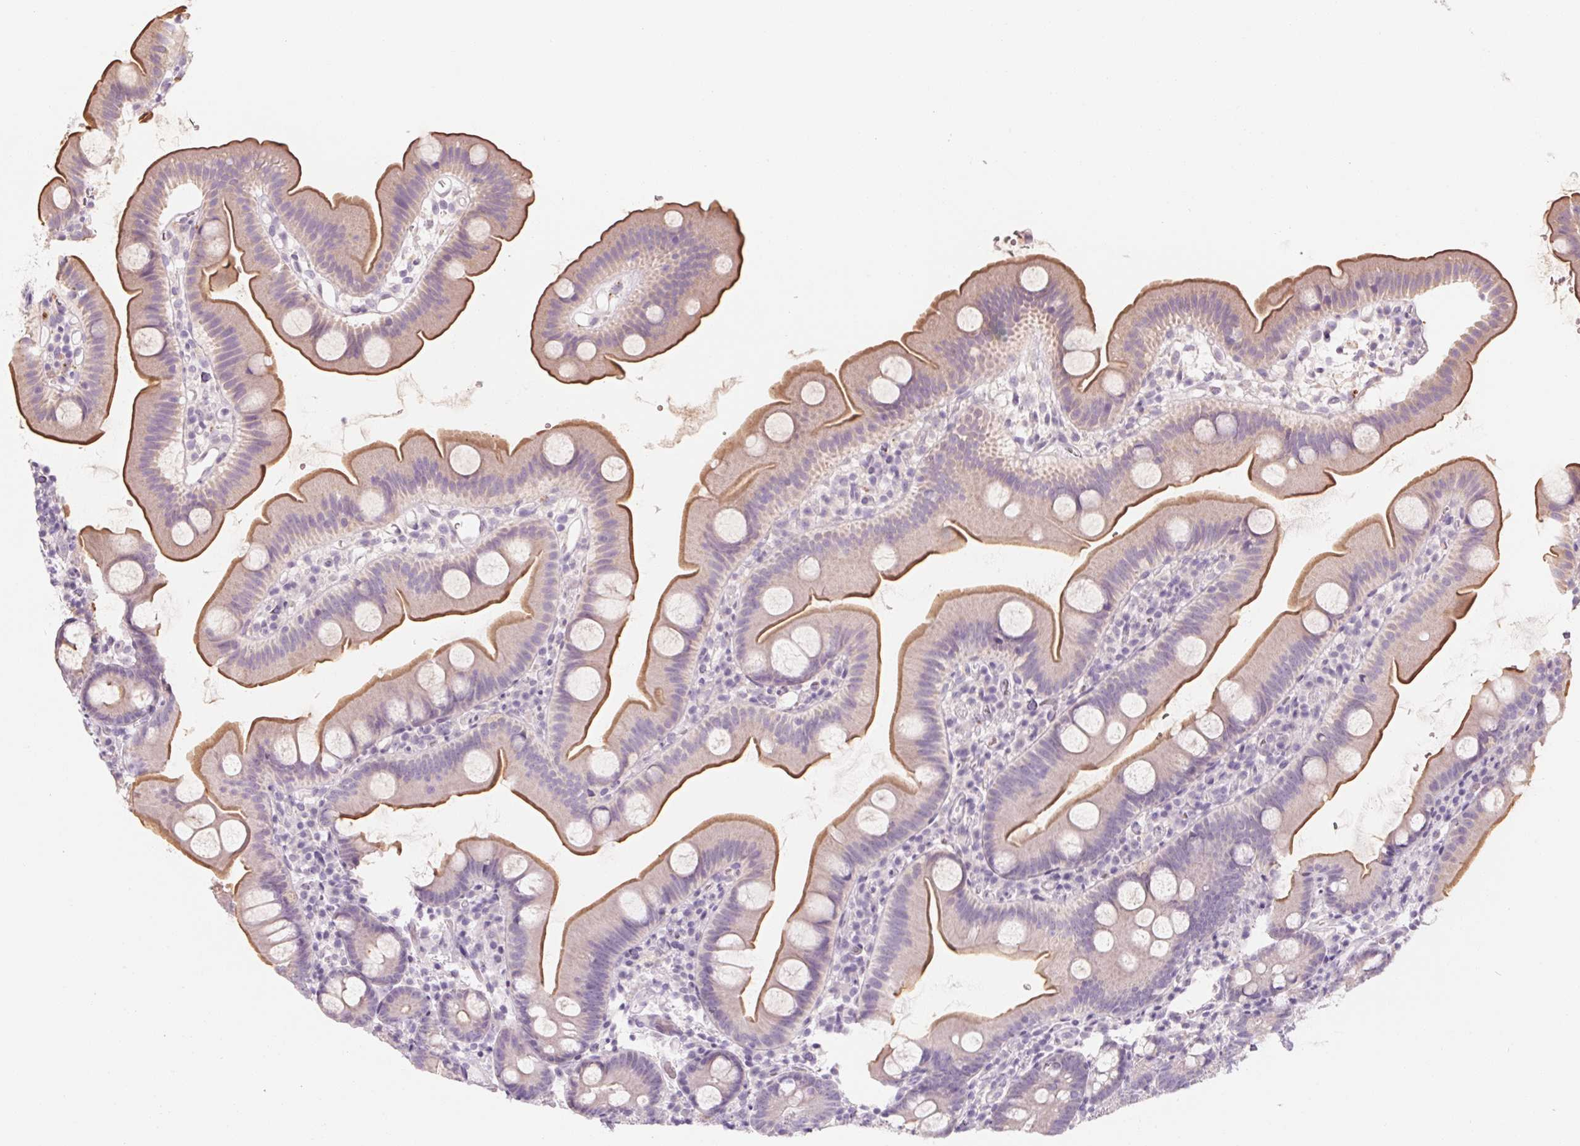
{"staining": {"intensity": "moderate", "quantity": "25%-75%", "location": "cytoplasmic/membranous"}, "tissue": "small intestine", "cell_type": "Glandular cells", "image_type": "normal", "snomed": [{"axis": "morphology", "description": "Normal tissue, NOS"}, {"axis": "topography", "description": "Small intestine"}], "caption": "The micrograph demonstrates immunohistochemical staining of unremarkable small intestine. There is moderate cytoplasmic/membranous staining is seen in approximately 25%-75% of glandular cells.", "gene": "POU1F1", "patient": {"sex": "female", "age": 68}}